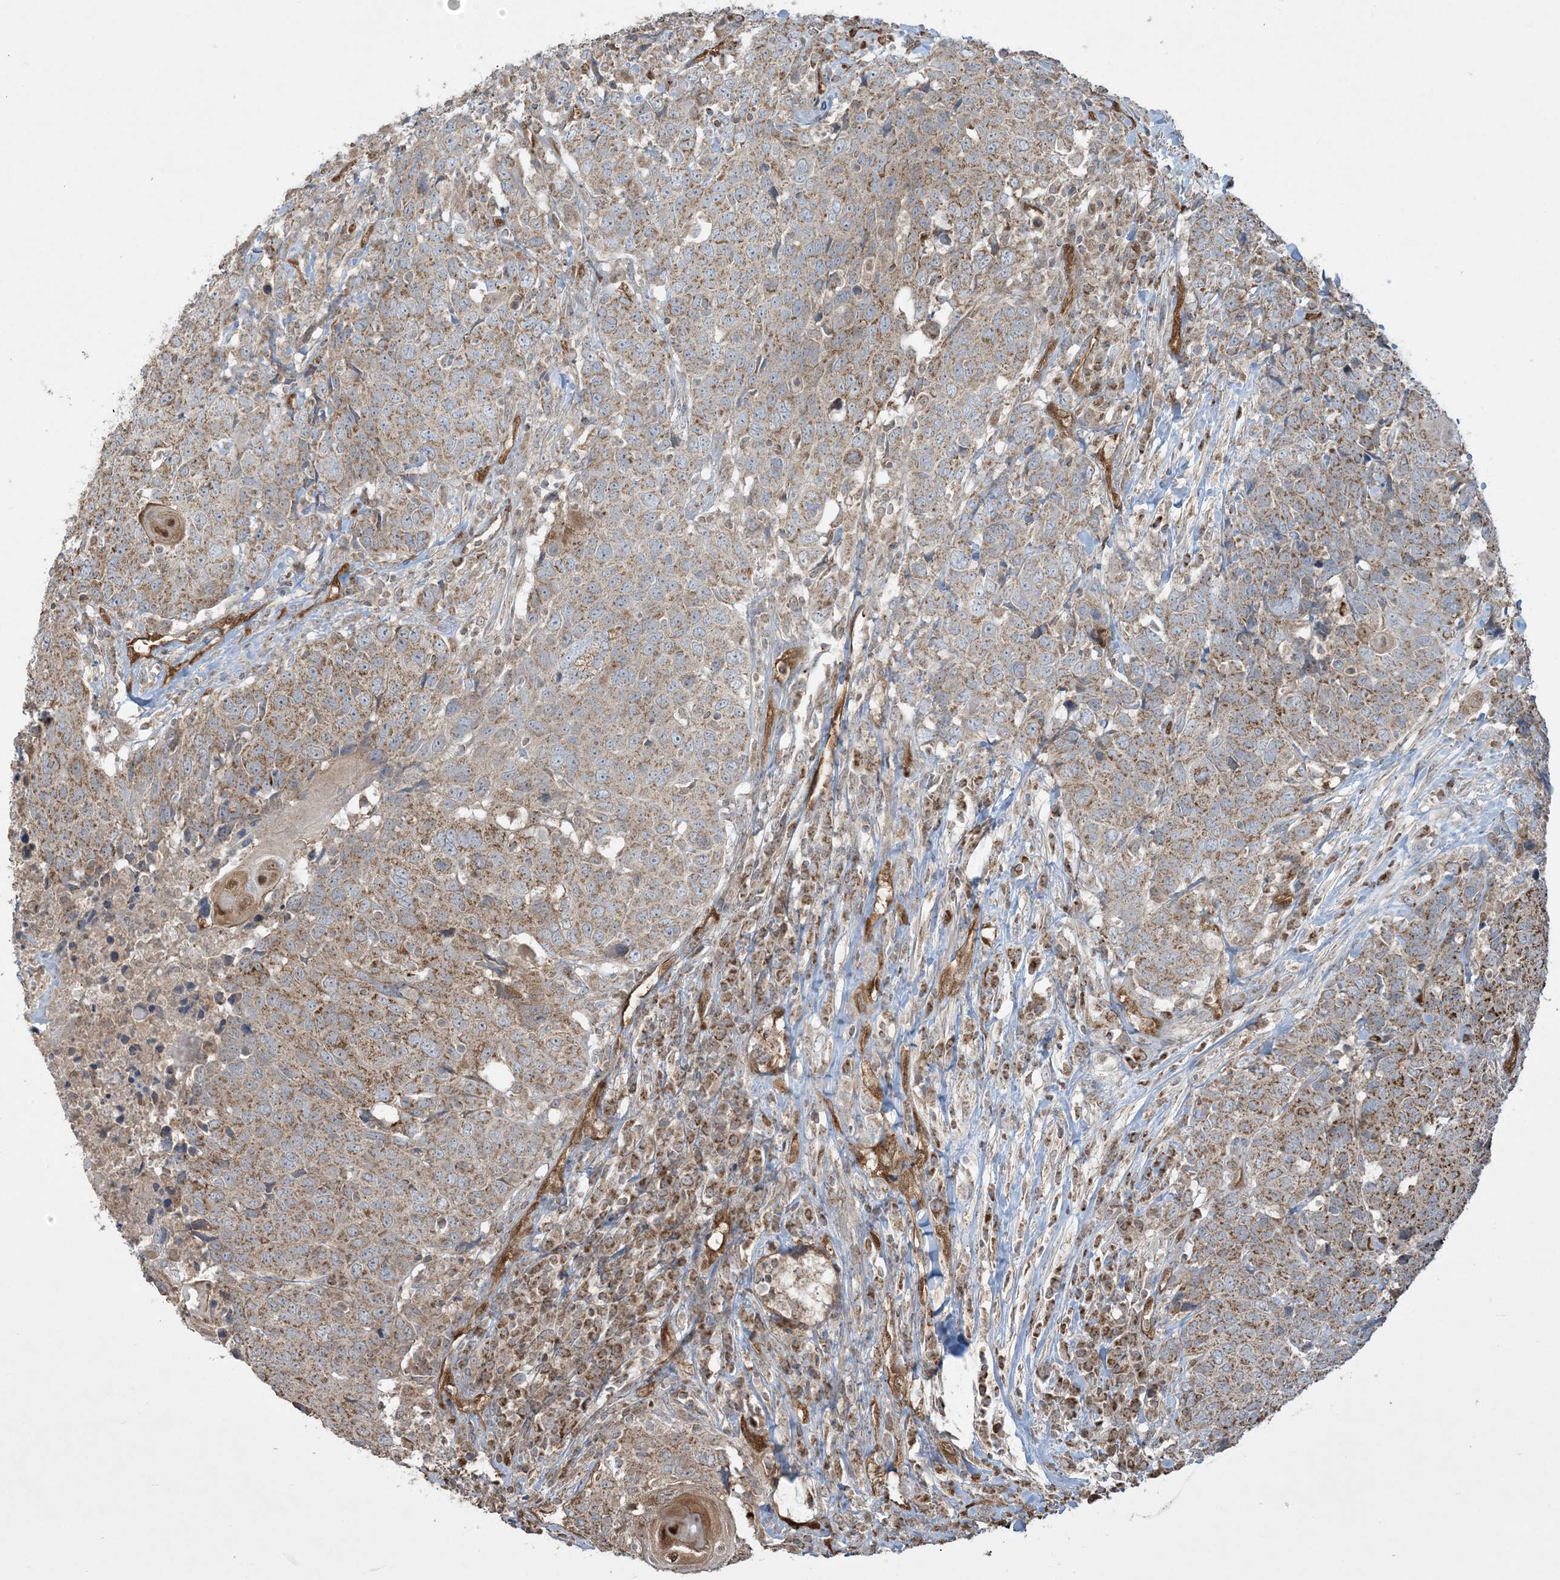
{"staining": {"intensity": "moderate", "quantity": "25%-75%", "location": "cytoplasmic/membranous"}, "tissue": "head and neck cancer", "cell_type": "Tumor cells", "image_type": "cancer", "snomed": [{"axis": "morphology", "description": "Squamous cell carcinoma, NOS"}, {"axis": "topography", "description": "Head-Neck"}], "caption": "Immunohistochemistry (IHC) image of neoplastic tissue: human head and neck cancer stained using immunohistochemistry reveals medium levels of moderate protein expression localized specifically in the cytoplasmic/membranous of tumor cells, appearing as a cytoplasmic/membranous brown color.", "gene": "PPM1F", "patient": {"sex": "male", "age": 66}}